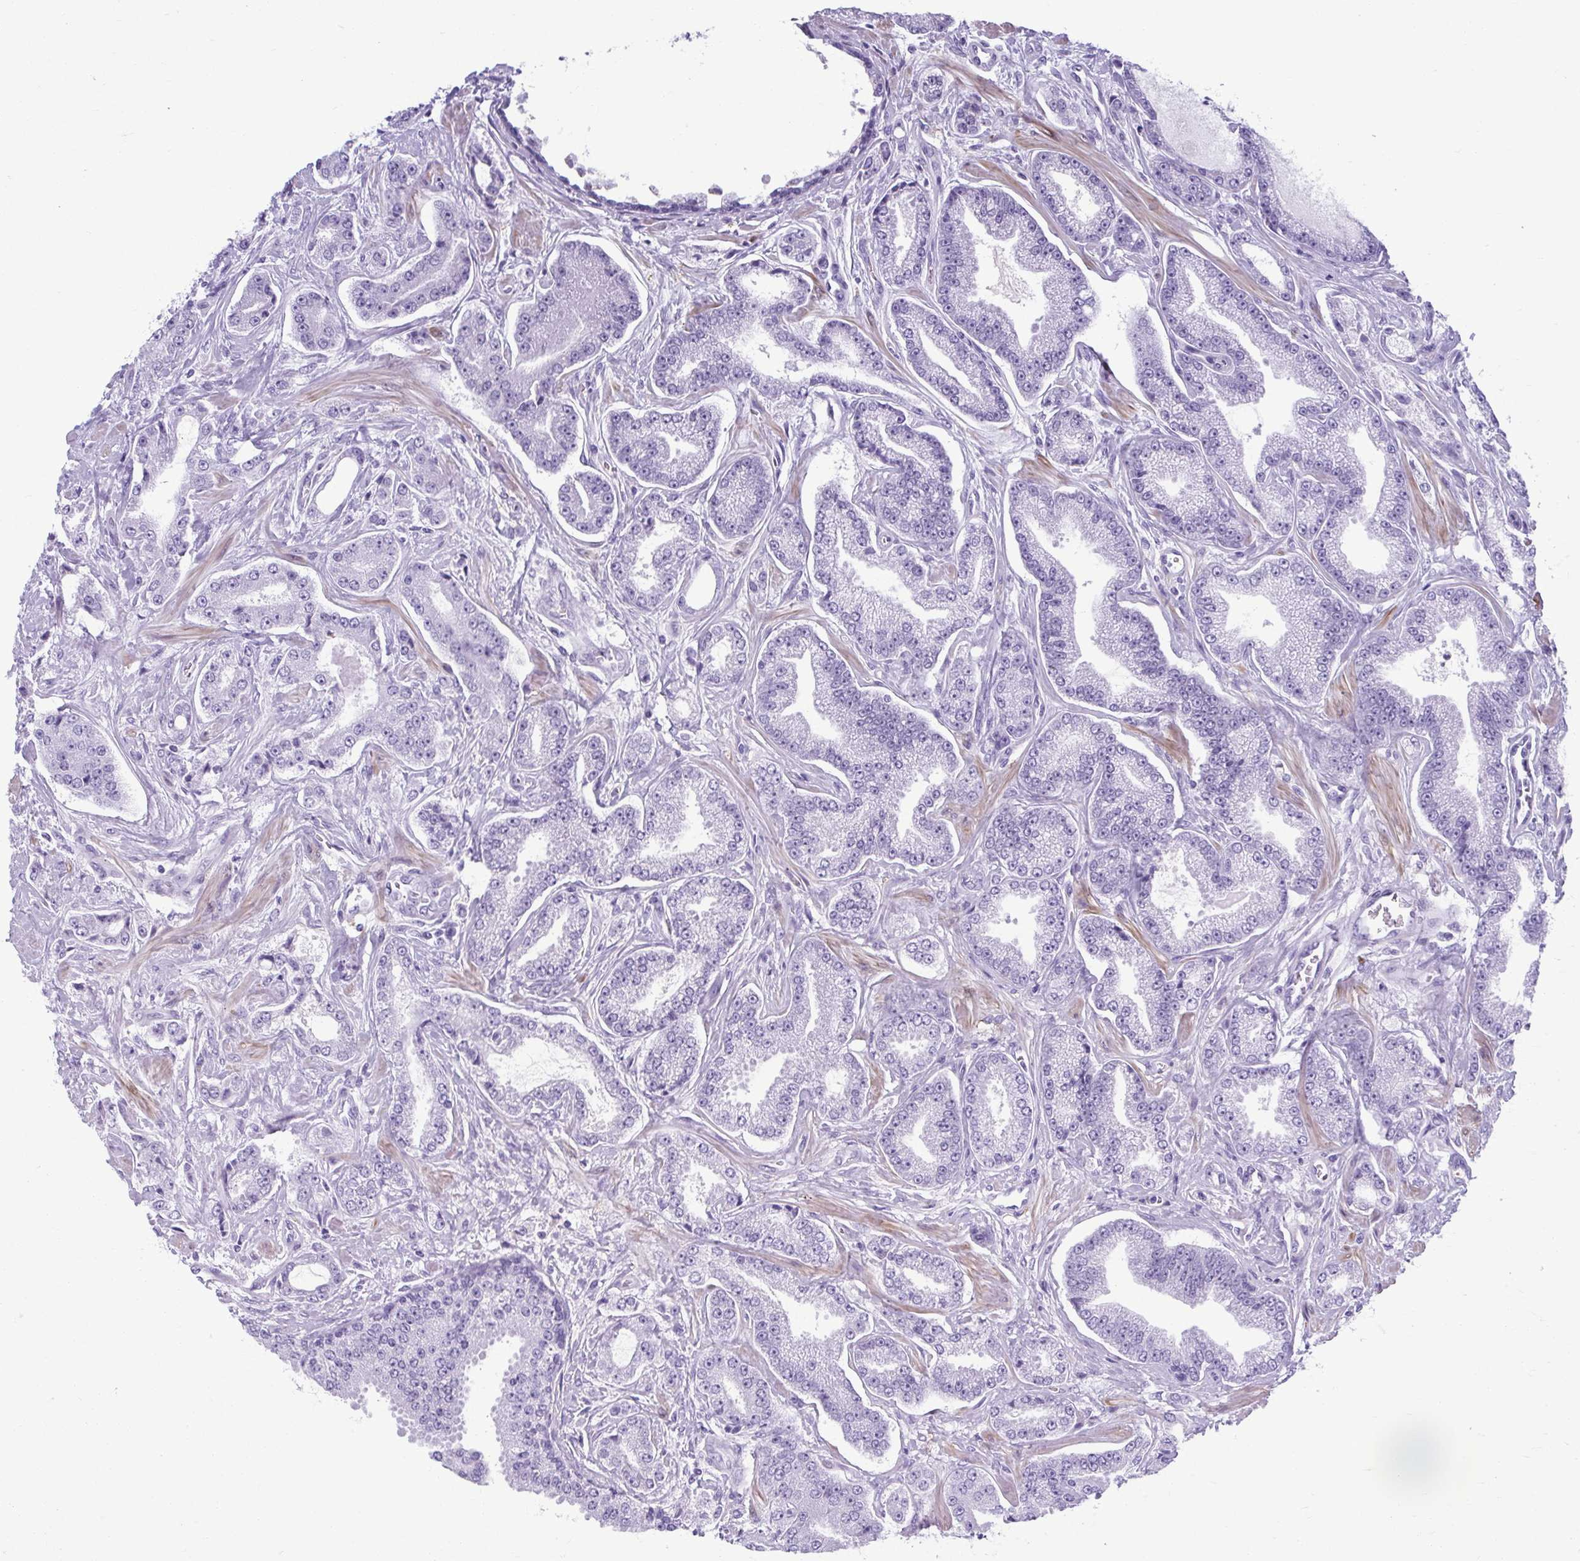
{"staining": {"intensity": "negative", "quantity": "none", "location": "none"}, "tissue": "prostate cancer", "cell_type": "Tumor cells", "image_type": "cancer", "snomed": [{"axis": "morphology", "description": "Adenocarcinoma, Low grade"}, {"axis": "topography", "description": "Prostate"}], "caption": "There is no significant expression in tumor cells of low-grade adenocarcinoma (prostate). The staining was performed using DAB to visualize the protein expression in brown, while the nuclei were stained in blue with hematoxylin (Magnification: 20x).", "gene": "TCEAL3", "patient": {"sex": "male", "age": 55}}